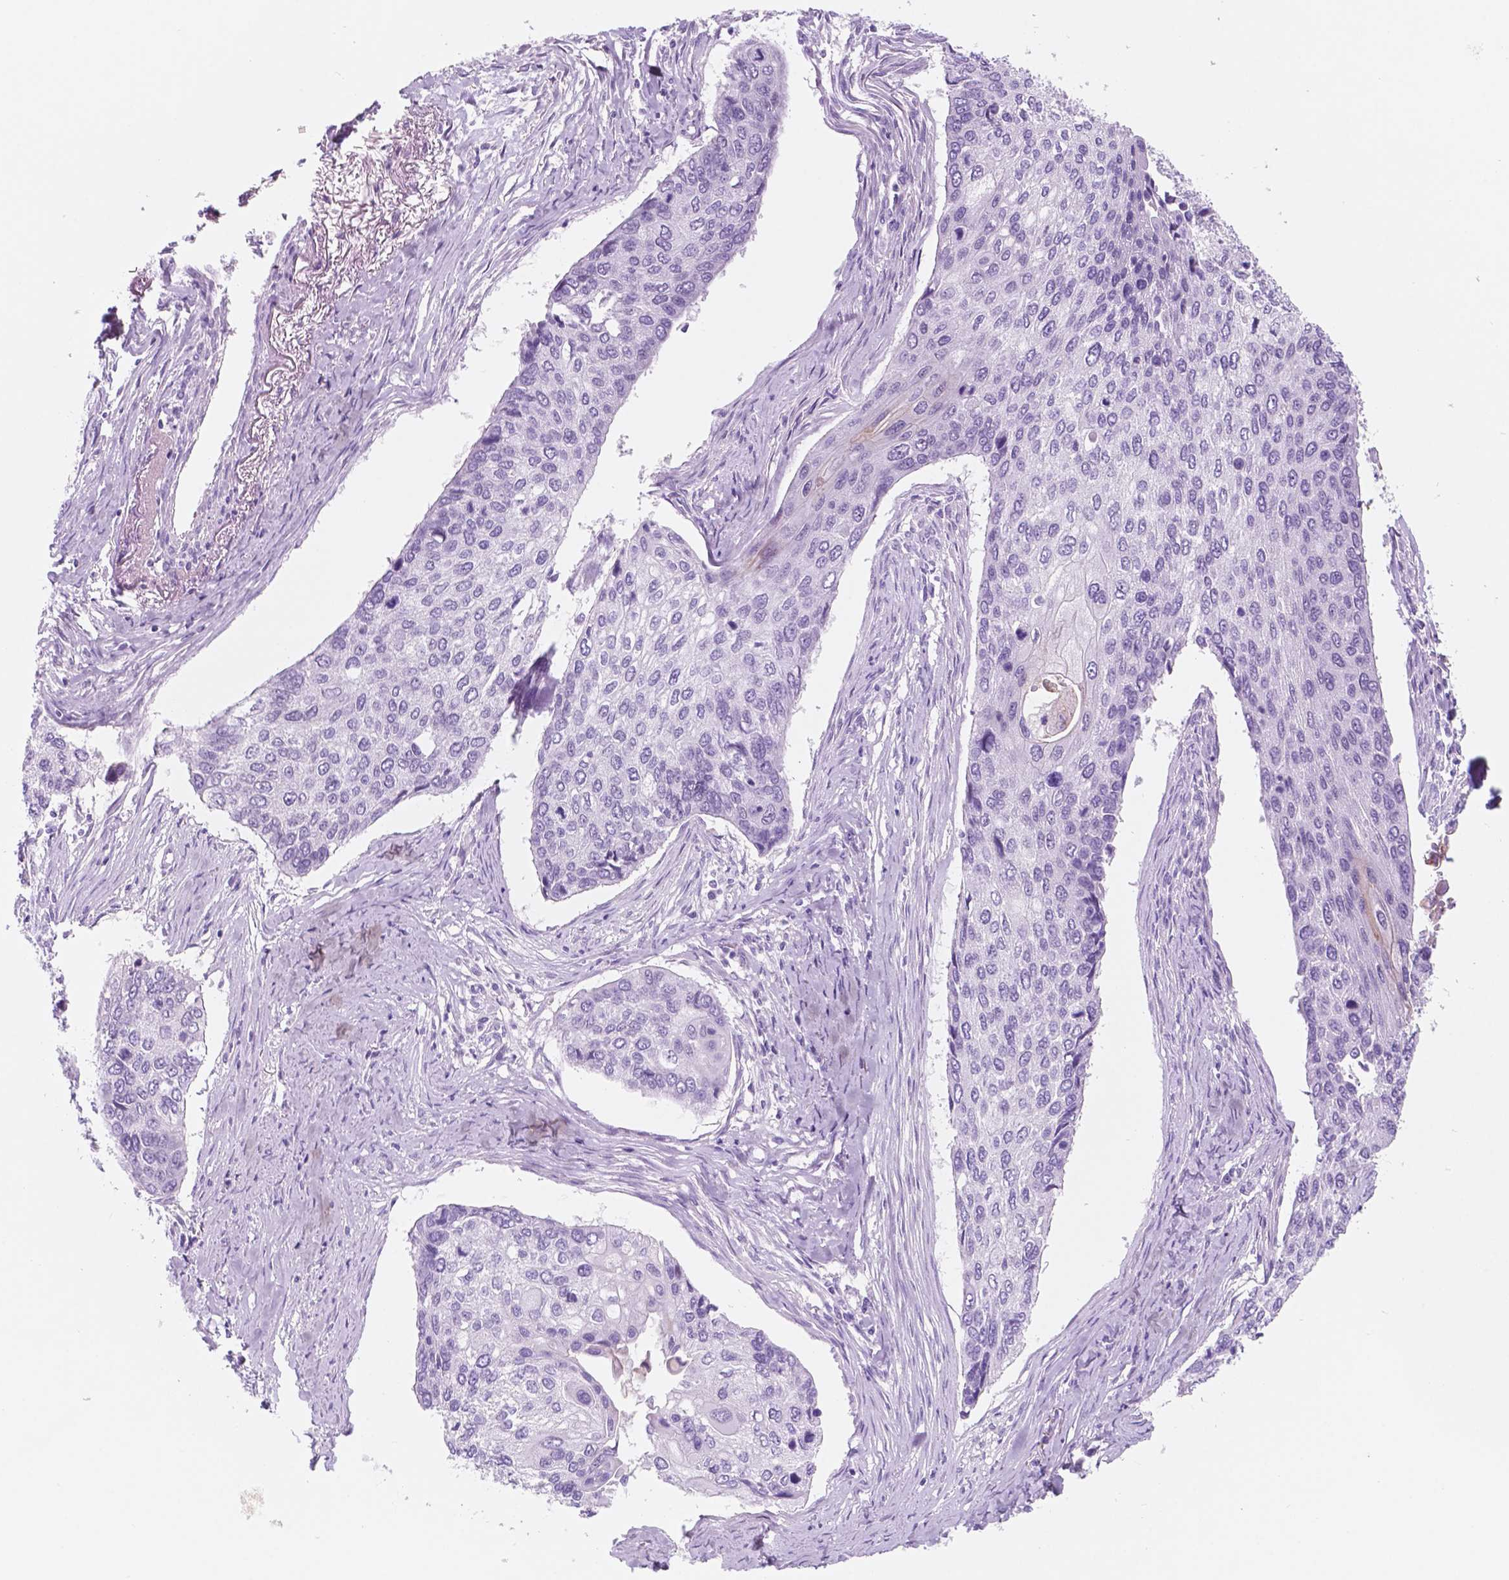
{"staining": {"intensity": "negative", "quantity": "none", "location": "none"}, "tissue": "lung cancer", "cell_type": "Tumor cells", "image_type": "cancer", "snomed": [{"axis": "morphology", "description": "Squamous cell carcinoma, NOS"}, {"axis": "morphology", "description": "Squamous cell carcinoma, metastatic, NOS"}, {"axis": "topography", "description": "Lung"}], "caption": "Tumor cells are negative for protein expression in human lung metastatic squamous cell carcinoma.", "gene": "CUZD1", "patient": {"sex": "male", "age": 63}}